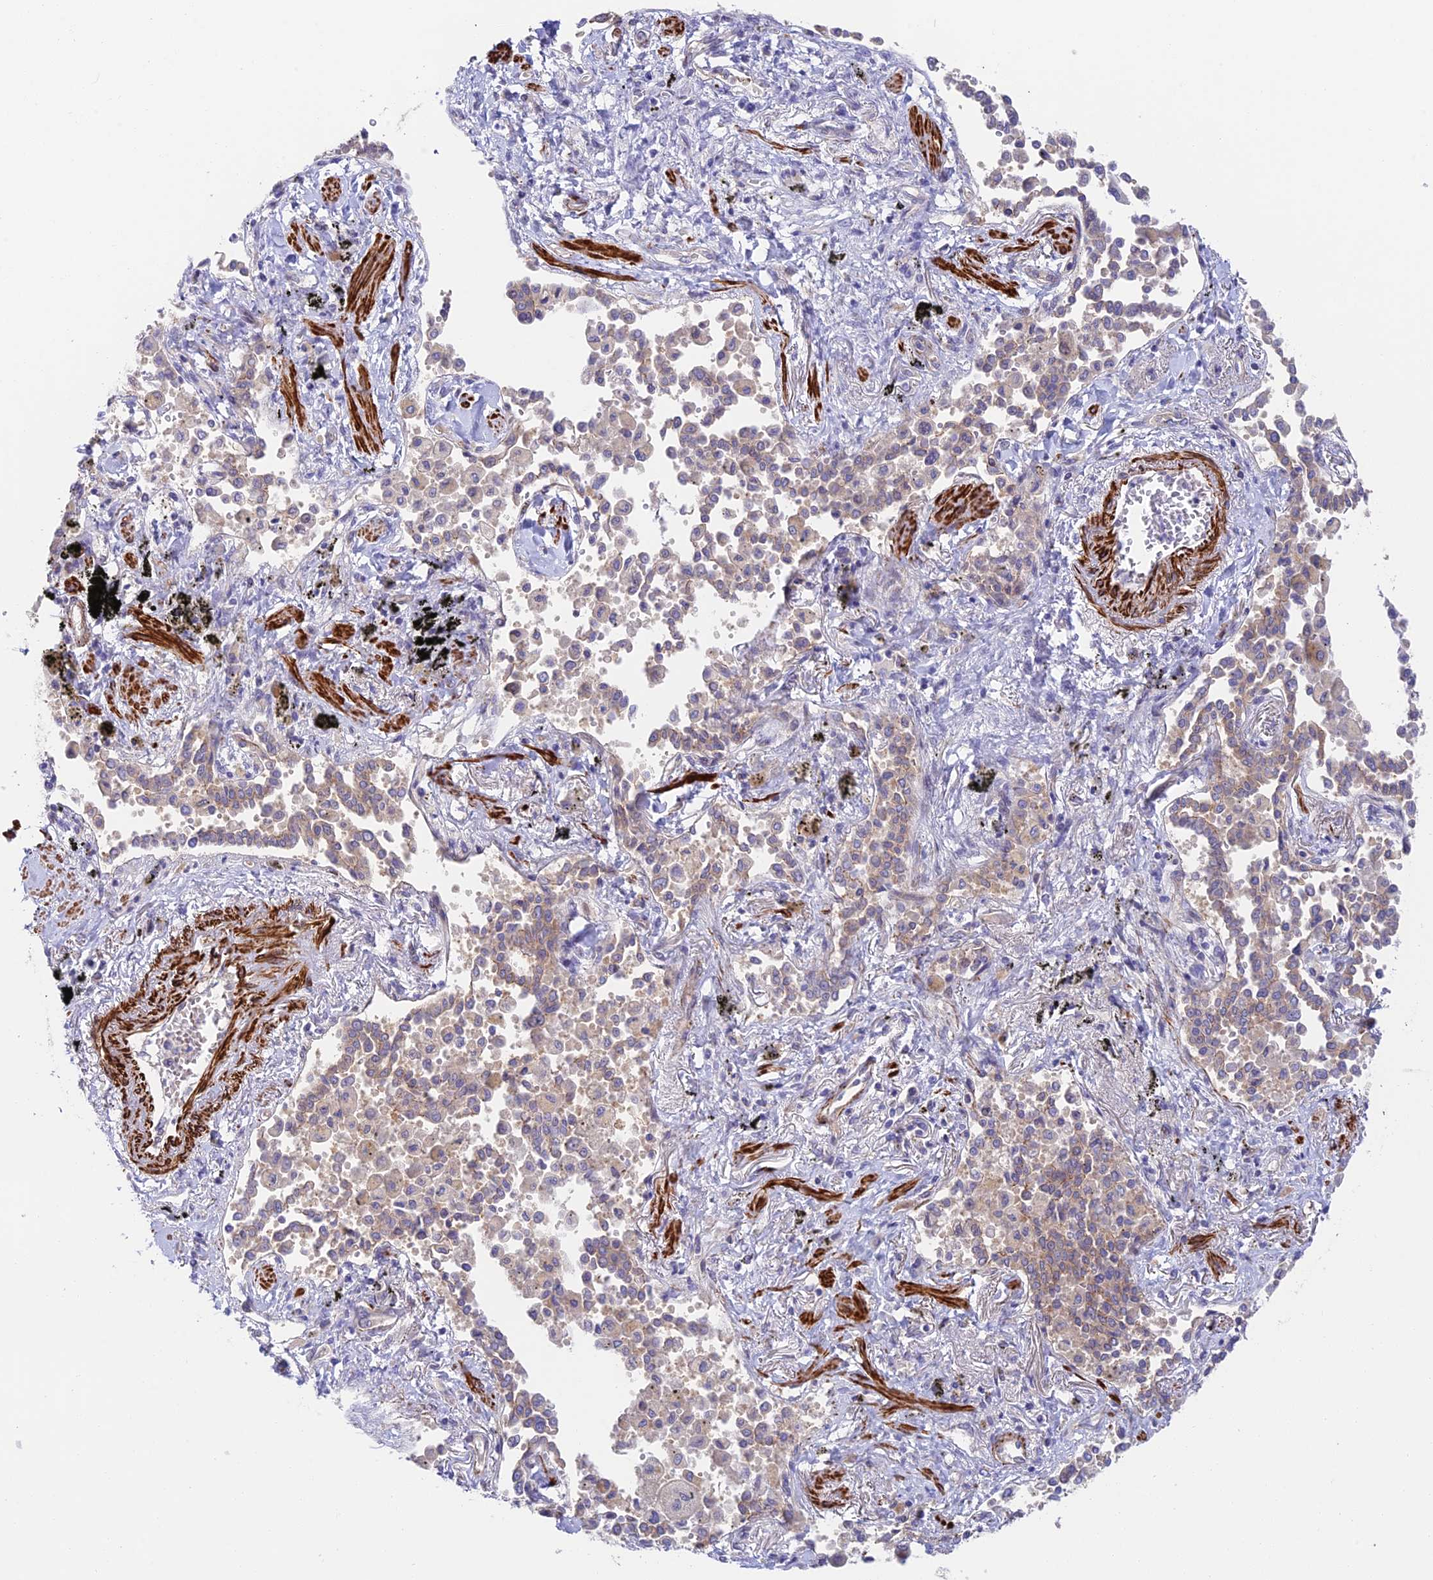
{"staining": {"intensity": "weak", "quantity": "25%-75%", "location": "cytoplasmic/membranous"}, "tissue": "lung cancer", "cell_type": "Tumor cells", "image_type": "cancer", "snomed": [{"axis": "morphology", "description": "Adenocarcinoma, NOS"}, {"axis": "topography", "description": "Lung"}], "caption": "Lung cancer (adenocarcinoma) tissue displays weak cytoplasmic/membranous expression in about 25%-75% of tumor cells The staining was performed using DAB, with brown indicating positive protein expression. Nuclei are stained blue with hematoxylin.", "gene": "ANKRD50", "patient": {"sex": "male", "age": 67}}